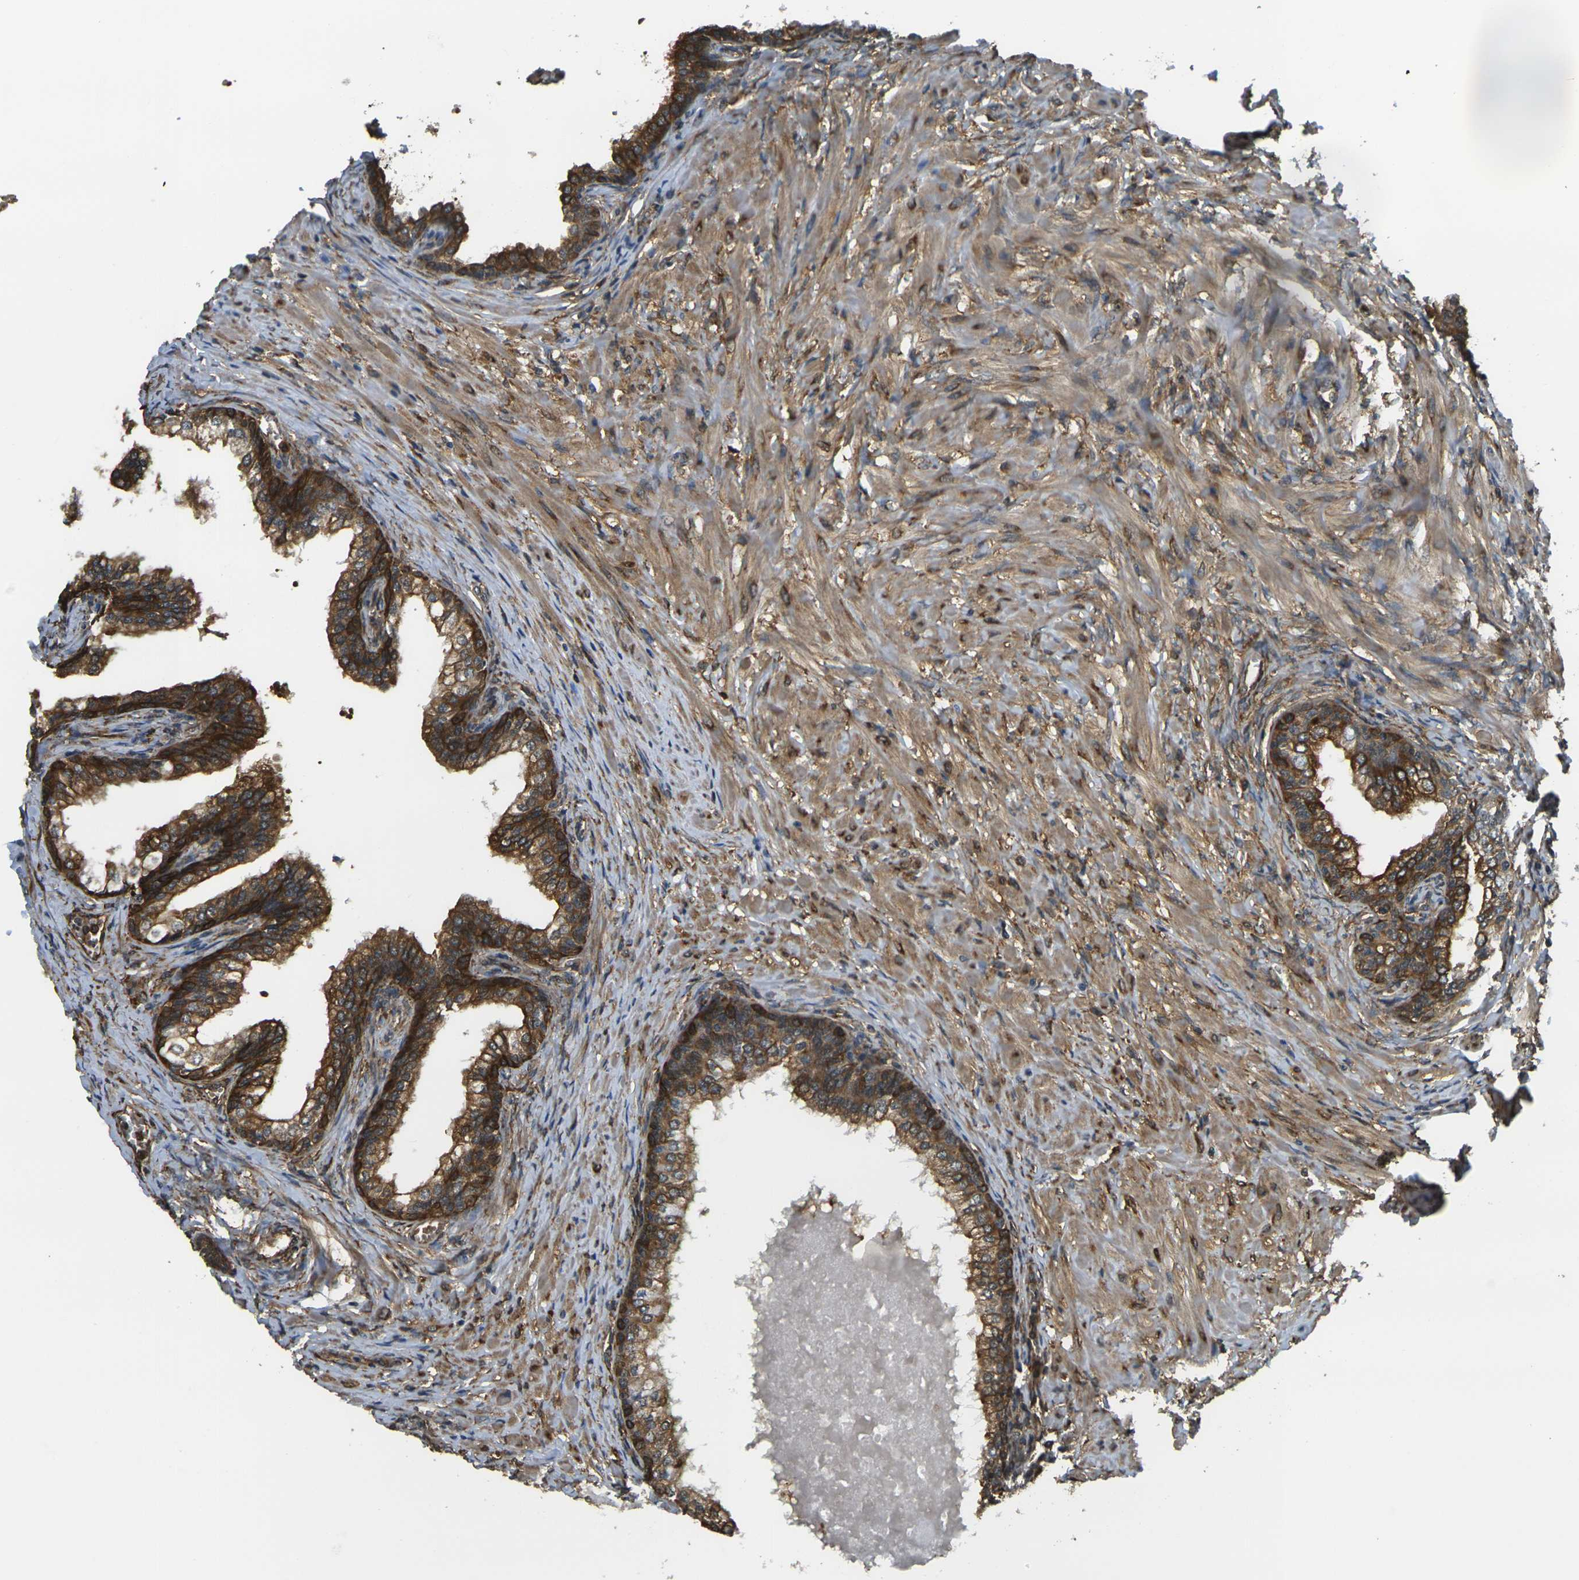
{"staining": {"intensity": "strong", "quantity": ">75%", "location": "cytoplasmic/membranous"}, "tissue": "prostate", "cell_type": "Glandular cells", "image_type": "normal", "snomed": [{"axis": "morphology", "description": "Normal tissue, NOS"}, {"axis": "morphology", "description": "Urothelial carcinoma, Low grade"}, {"axis": "topography", "description": "Urinary bladder"}, {"axis": "topography", "description": "Prostate"}], "caption": "Immunohistochemical staining of benign prostate displays strong cytoplasmic/membranous protein positivity in about >75% of glandular cells.", "gene": "CAST", "patient": {"sex": "male", "age": 60}}